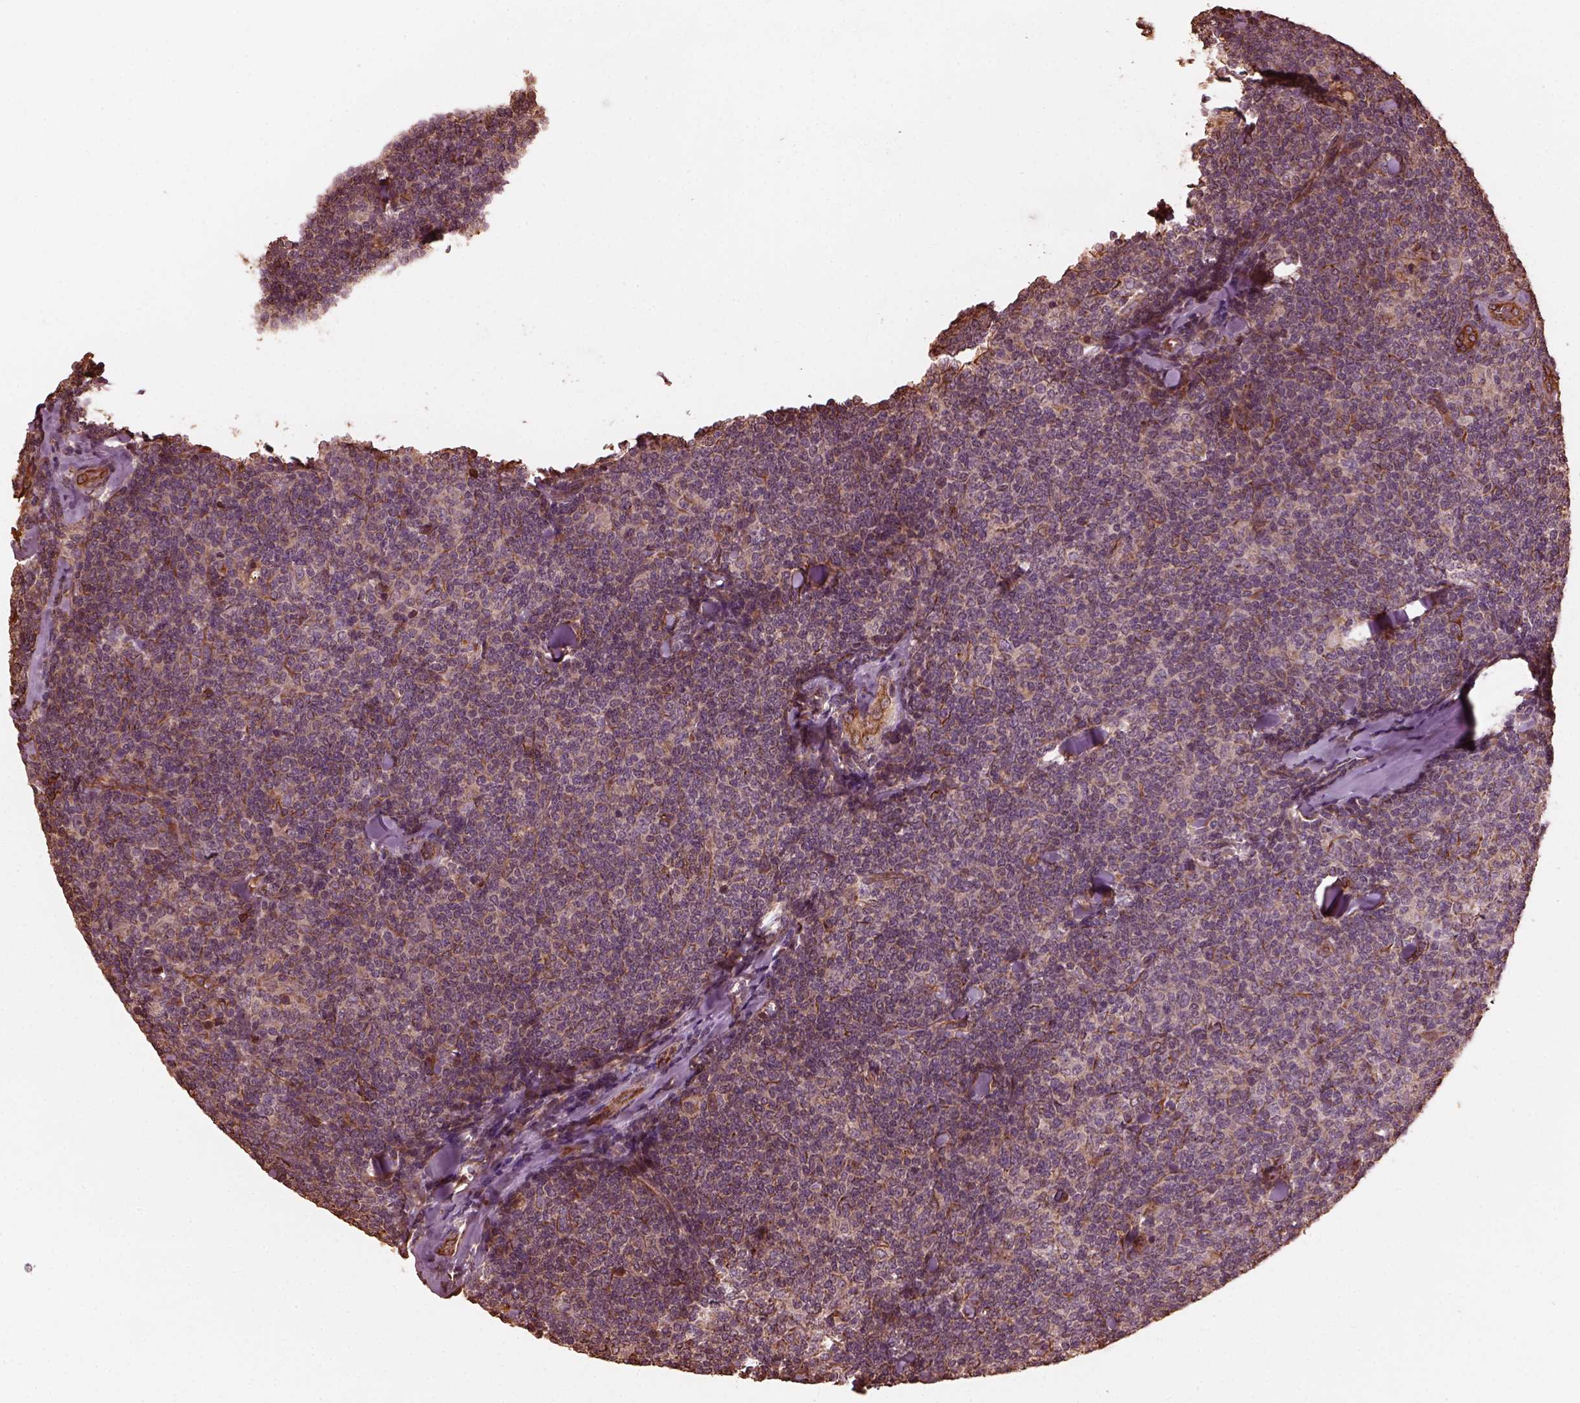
{"staining": {"intensity": "weak", "quantity": ">75%", "location": "cytoplasmic/membranous"}, "tissue": "lymphoma", "cell_type": "Tumor cells", "image_type": "cancer", "snomed": [{"axis": "morphology", "description": "Malignant lymphoma, non-Hodgkin's type, Low grade"}, {"axis": "topography", "description": "Lymph node"}], "caption": "This is an image of IHC staining of low-grade malignant lymphoma, non-Hodgkin's type, which shows weak expression in the cytoplasmic/membranous of tumor cells.", "gene": "GTPBP1", "patient": {"sex": "female", "age": 56}}